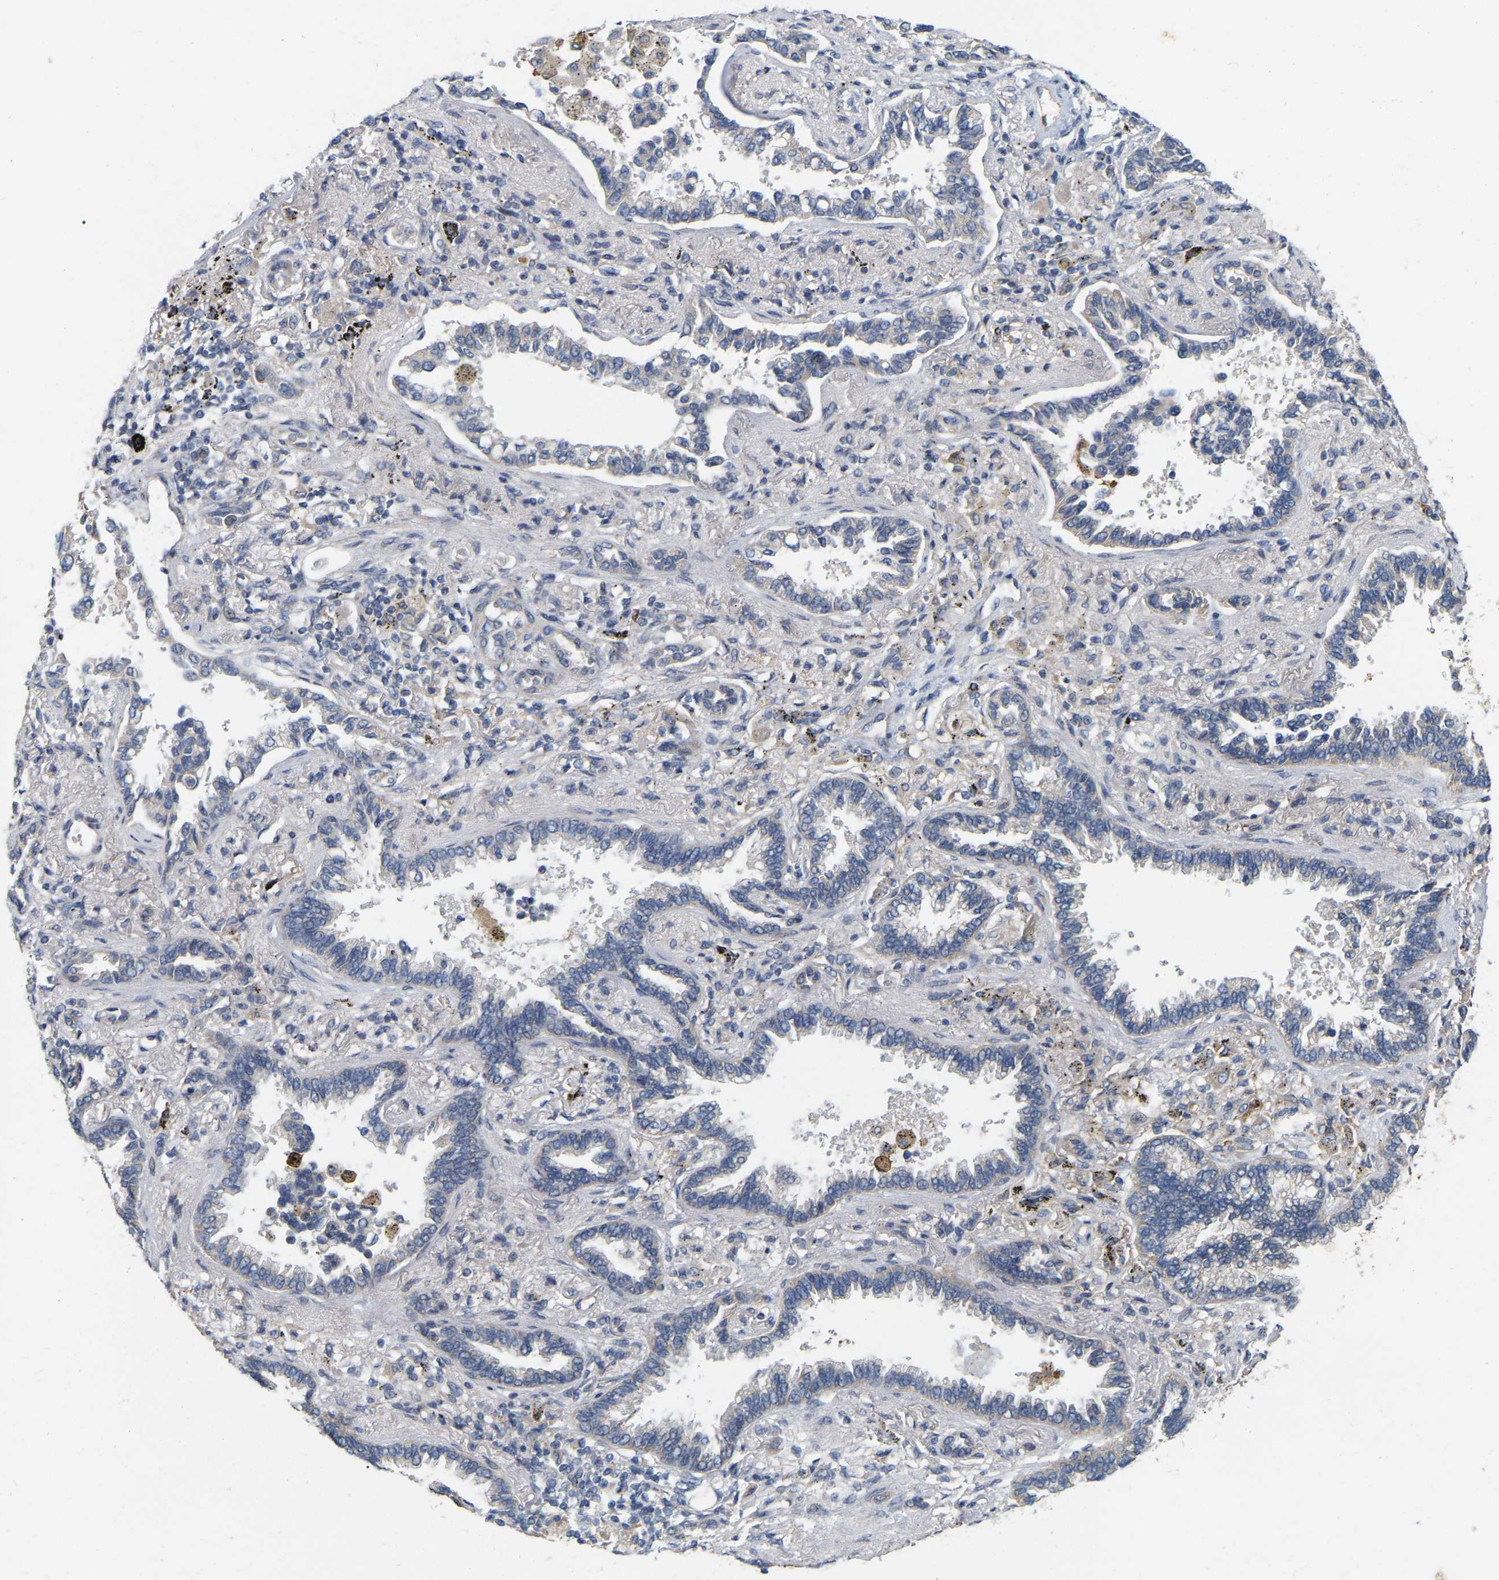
{"staining": {"intensity": "weak", "quantity": "<25%", "location": "cytoplasmic/membranous"}, "tissue": "lung cancer", "cell_type": "Tumor cells", "image_type": "cancer", "snomed": [{"axis": "morphology", "description": "Normal tissue, NOS"}, {"axis": "morphology", "description": "Adenocarcinoma, NOS"}, {"axis": "topography", "description": "Lung"}], "caption": "Immunohistochemistry (IHC) of human lung cancer (adenocarcinoma) displays no positivity in tumor cells. The staining was performed using DAB (3,3'-diaminobenzidine) to visualize the protein expression in brown, while the nuclei were stained in blue with hematoxylin (Magnification: 20x).", "gene": "SSH1", "patient": {"sex": "male", "age": 59}}